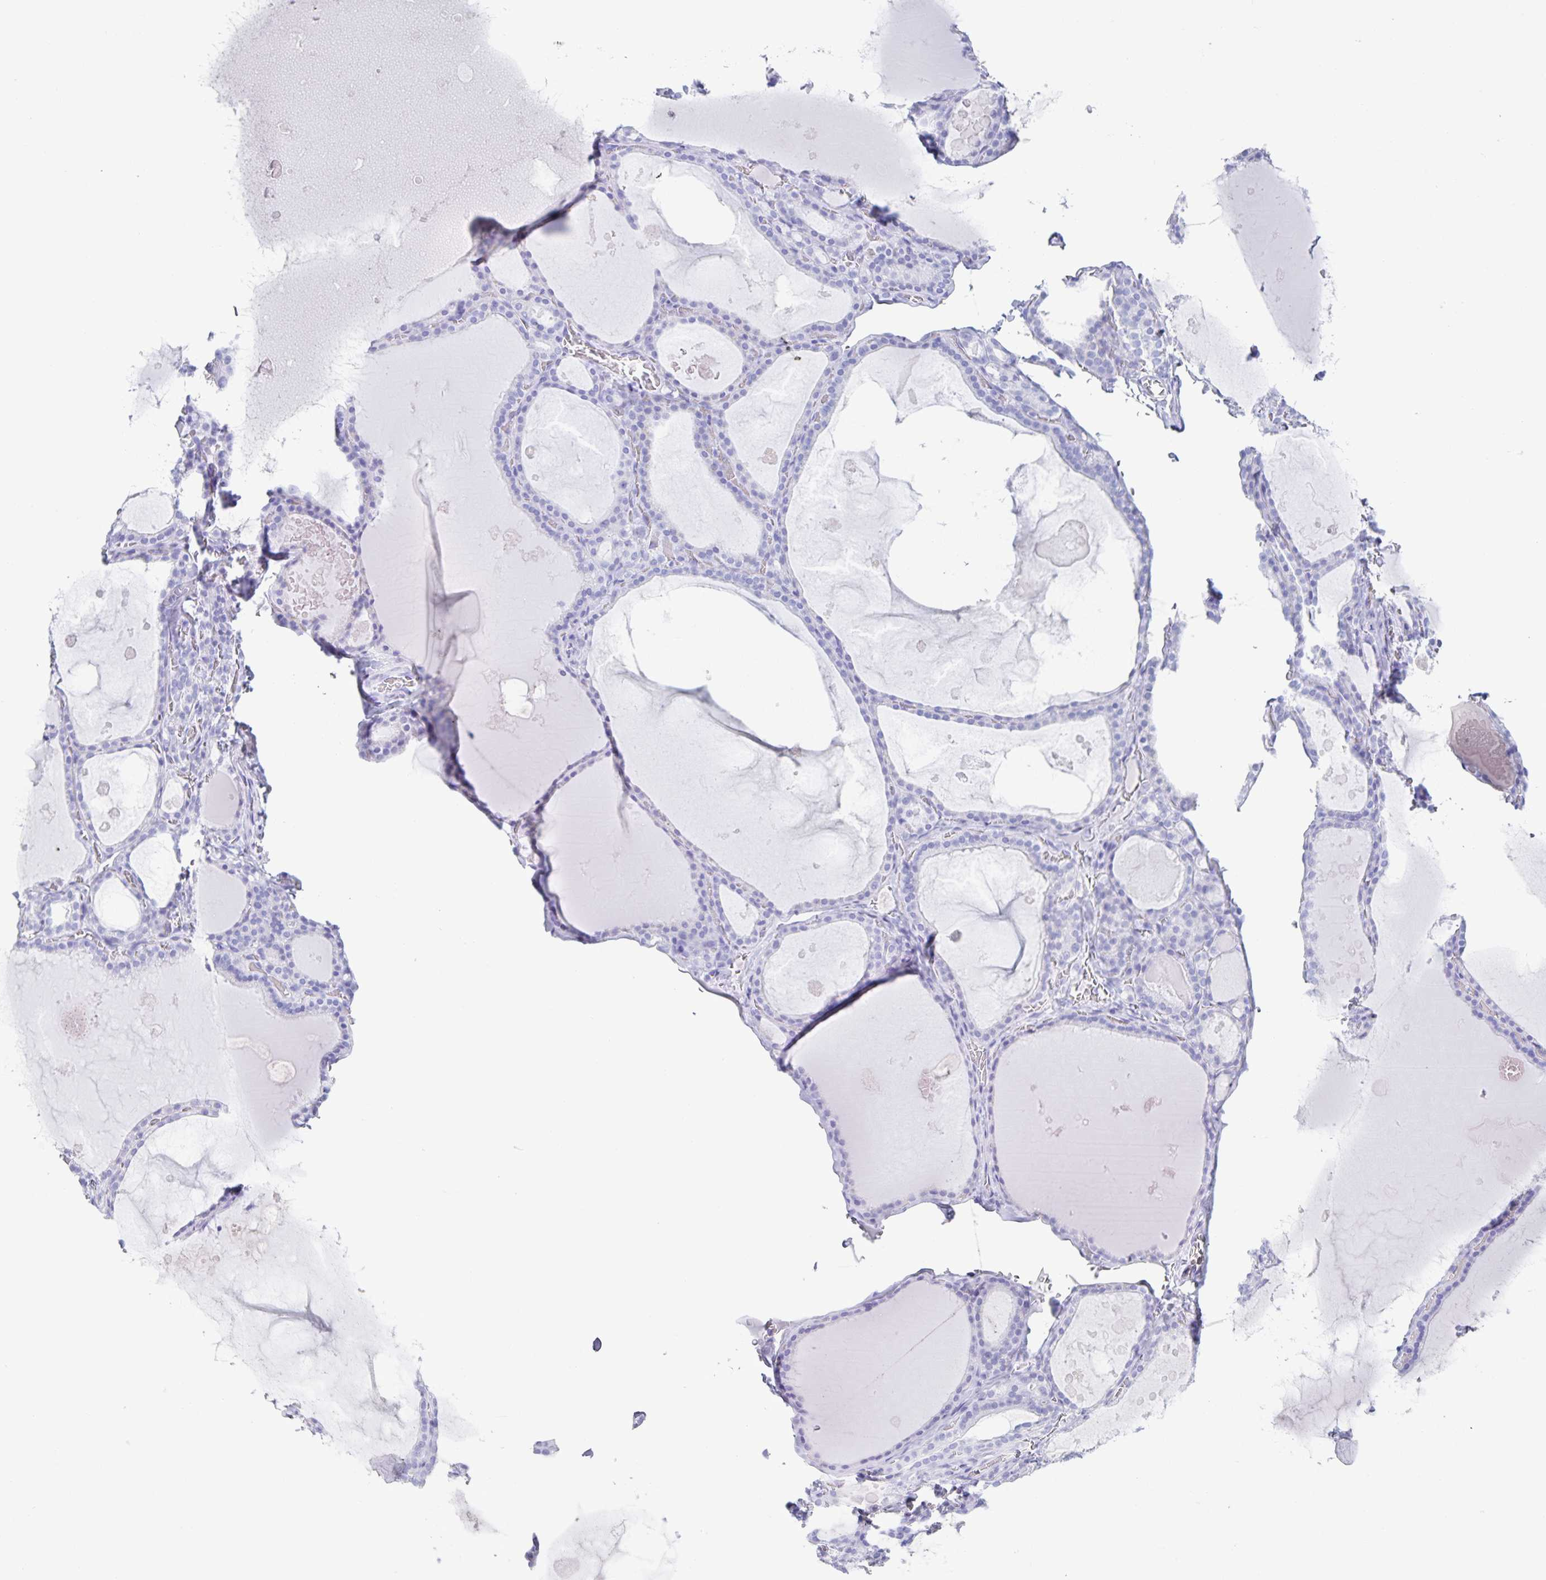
{"staining": {"intensity": "negative", "quantity": "none", "location": "none"}, "tissue": "thyroid gland", "cell_type": "Glandular cells", "image_type": "normal", "snomed": [{"axis": "morphology", "description": "Normal tissue, NOS"}, {"axis": "topography", "description": "Thyroid gland"}], "caption": "Photomicrograph shows no protein expression in glandular cells of normal thyroid gland.", "gene": "C12orf56", "patient": {"sex": "male", "age": 56}}